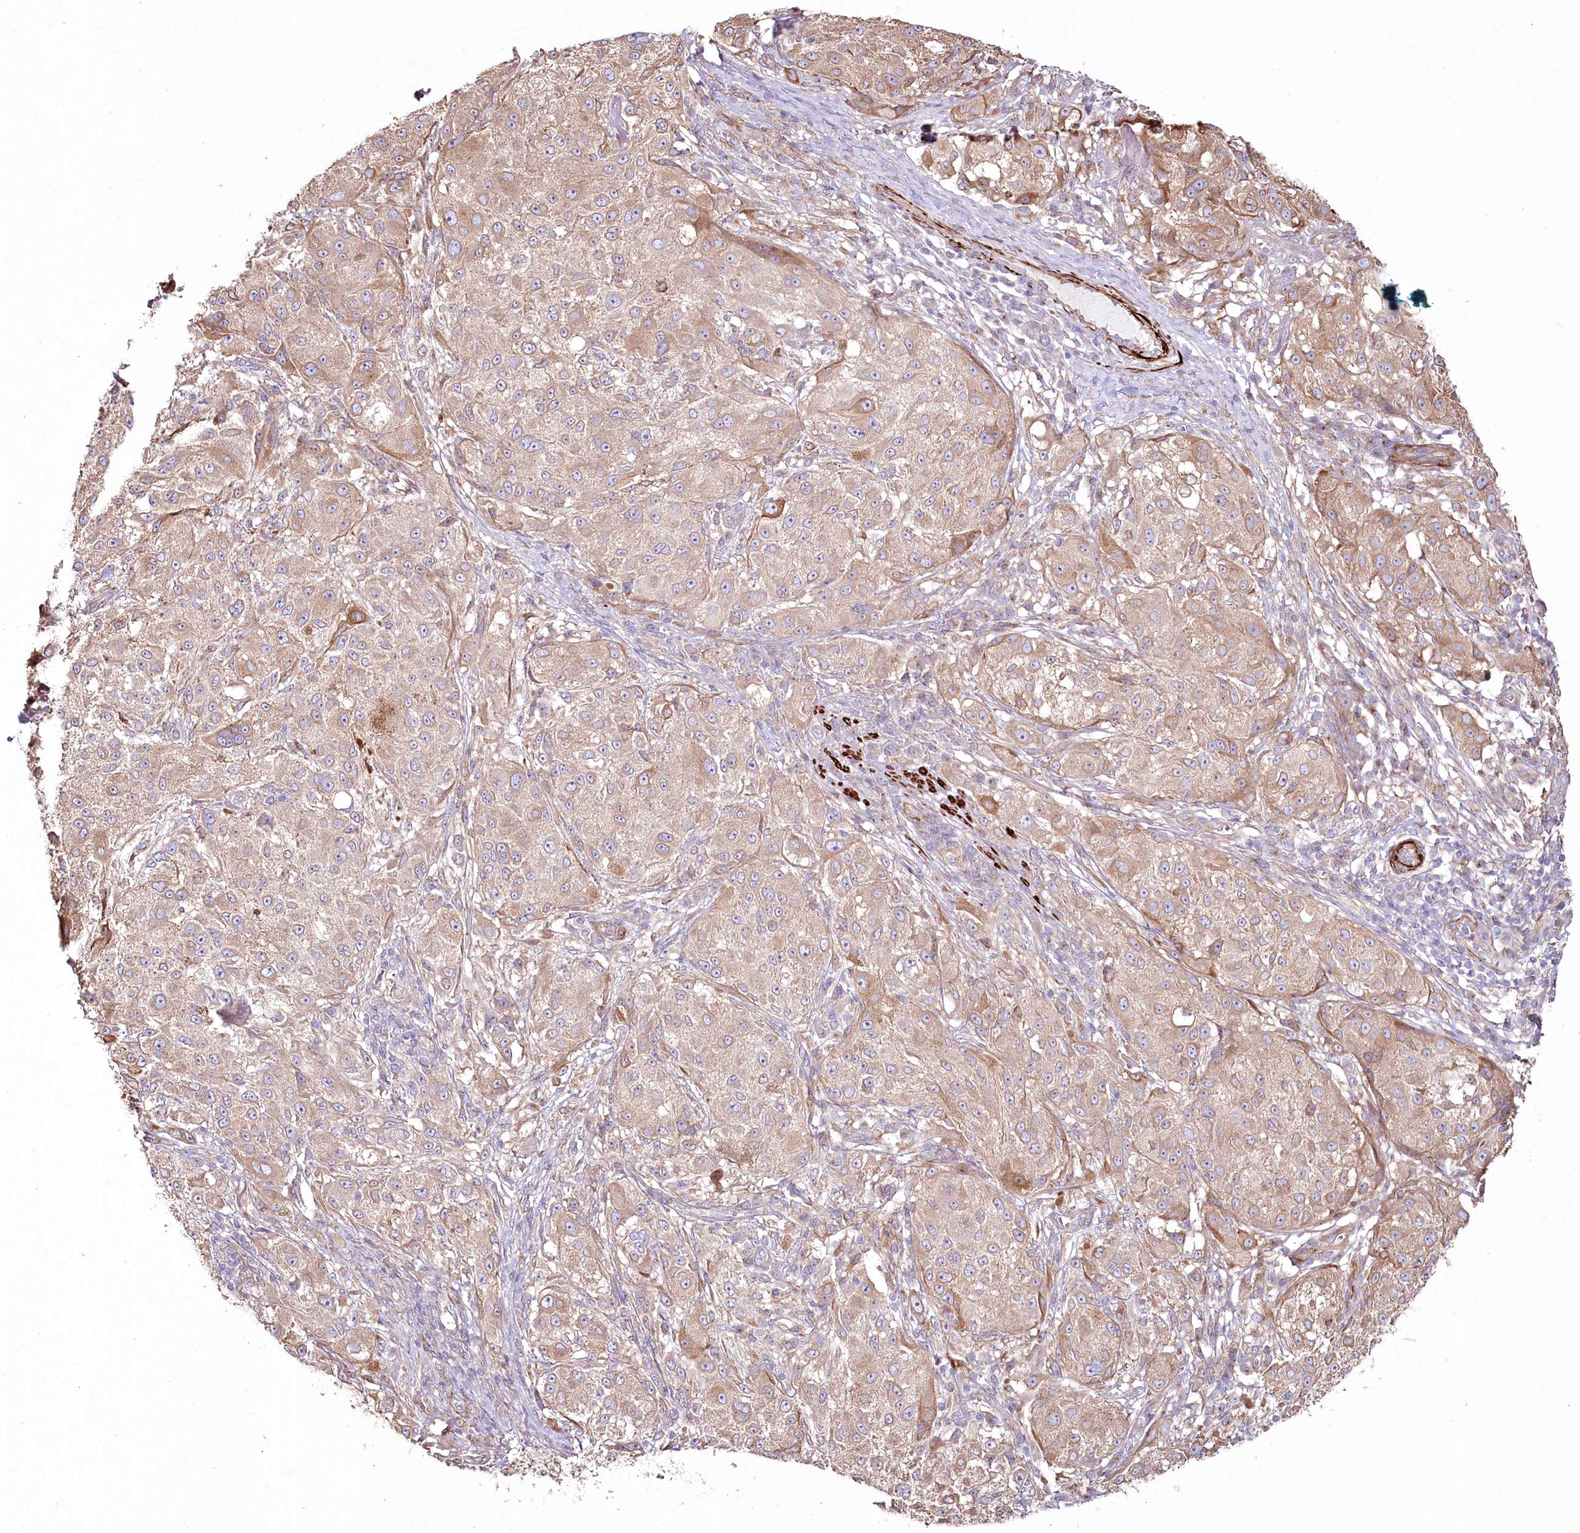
{"staining": {"intensity": "moderate", "quantity": ">75%", "location": "cytoplasmic/membranous"}, "tissue": "melanoma", "cell_type": "Tumor cells", "image_type": "cancer", "snomed": [{"axis": "morphology", "description": "Necrosis, NOS"}, {"axis": "morphology", "description": "Malignant melanoma, NOS"}, {"axis": "topography", "description": "Skin"}], "caption": "Immunohistochemistry (IHC) histopathology image of human melanoma stained for a protein (brown), which displays medium levels of moderate cytoplasmic/membranous staining in approximately >75% of tumor cells.", "gene": "SUMF1", "patient": {"sex": "female", "age": 87}}